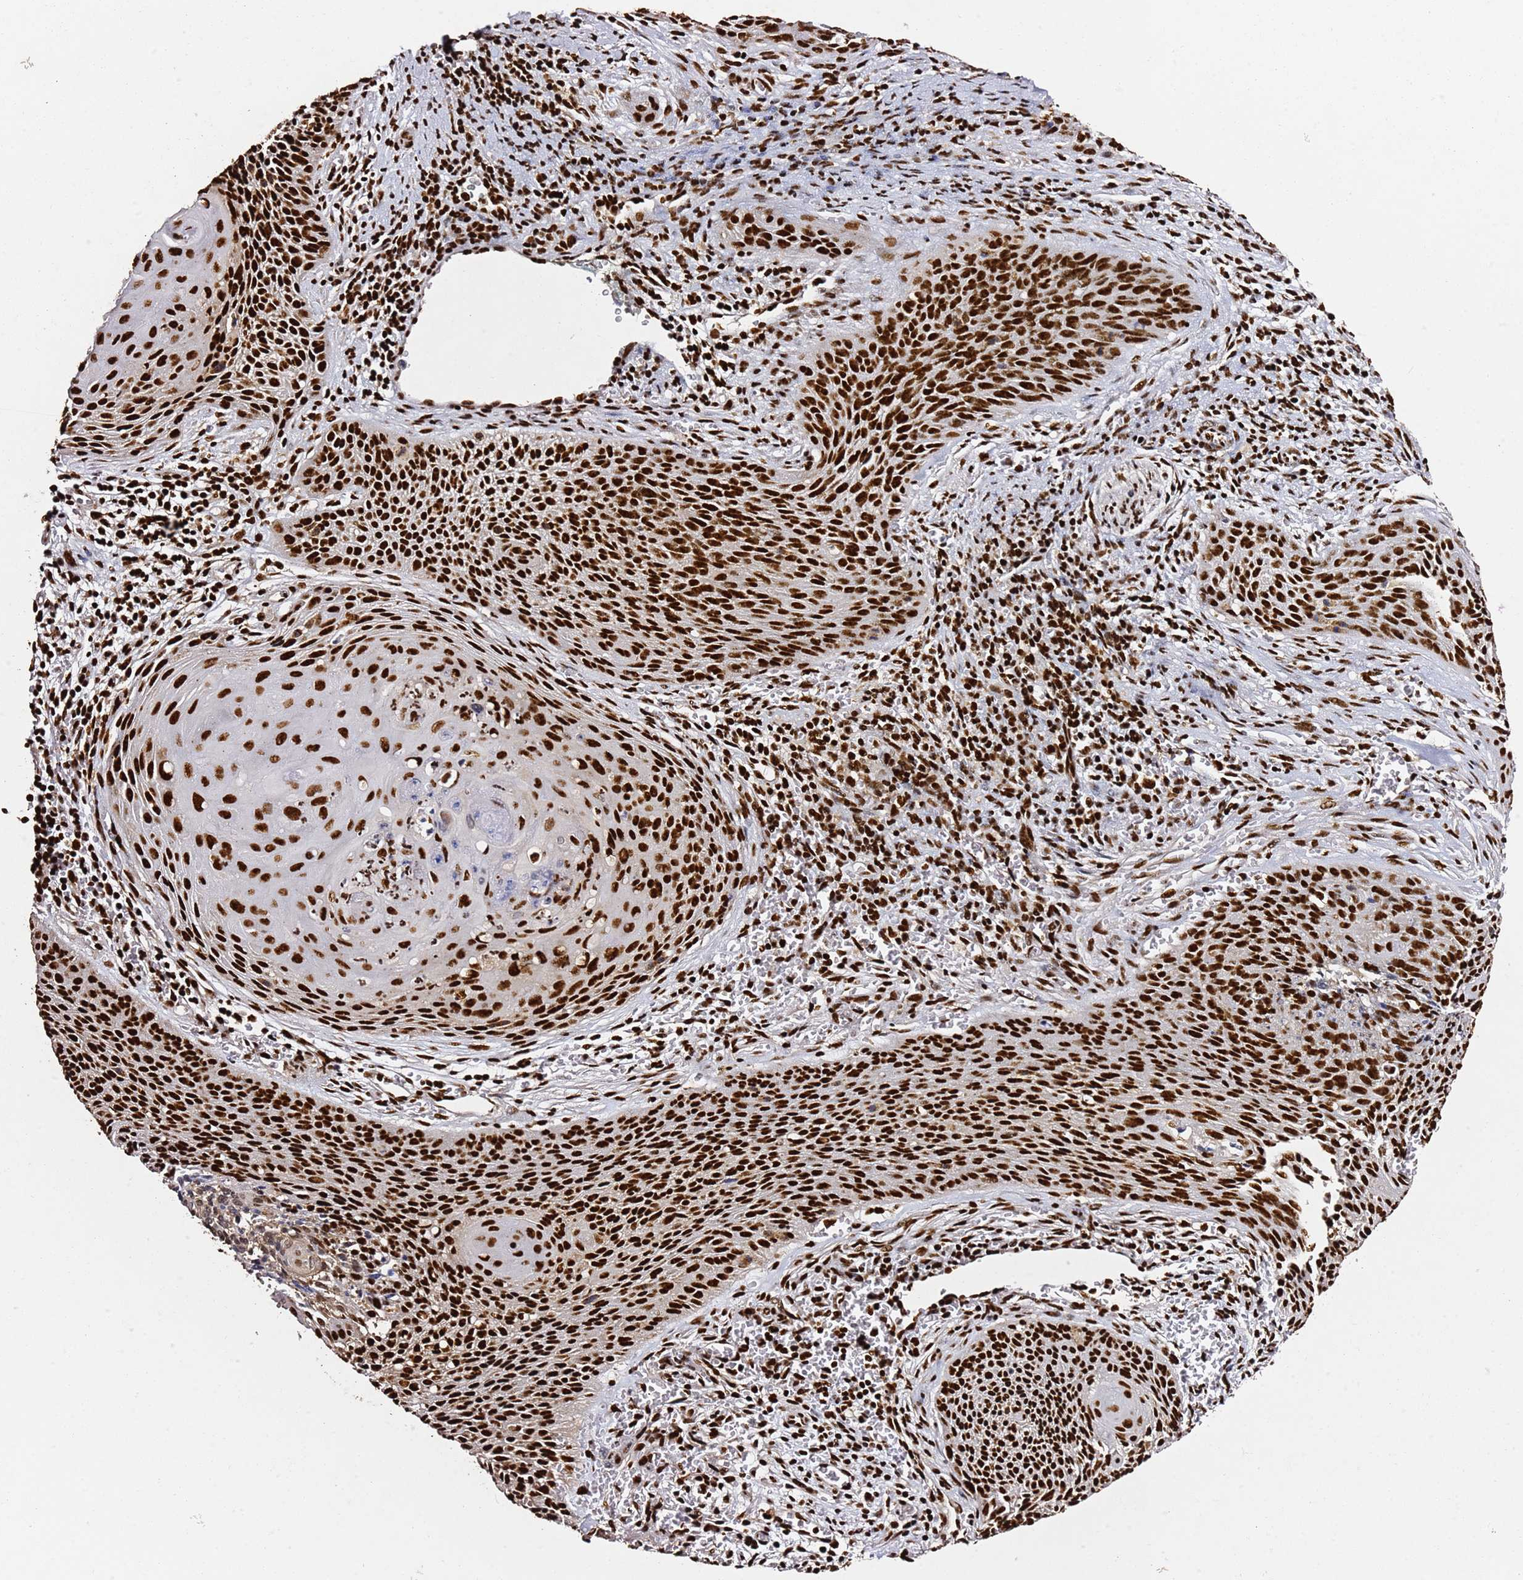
{"staining": {"intensity": "strong", "quantity": ">75%", "location": "nuclear"}, "tissue": "cervical cancer", "cell_type": "Tumor cells", "image_type": "cancer", "snomed": [{"axis": "morphology", "description": "Squamous cell carcinoma, NOS"}, {"axis": "topography", "description": "Cervix"}], "caption": "DAB (3,3'-diaminobenzidine) immunohistochemical staining of human squamous cell carcinoma (cervical) reveals strong nuclear protein positivity in approximately >75% of tumor cells. The staining is performed using DAB brown chromogen to label protein expression. The nuclei are counter-stained blue using hematoxylin.", "gene": "C6orf226", "patient": {"sex": "female", "age": 55}}